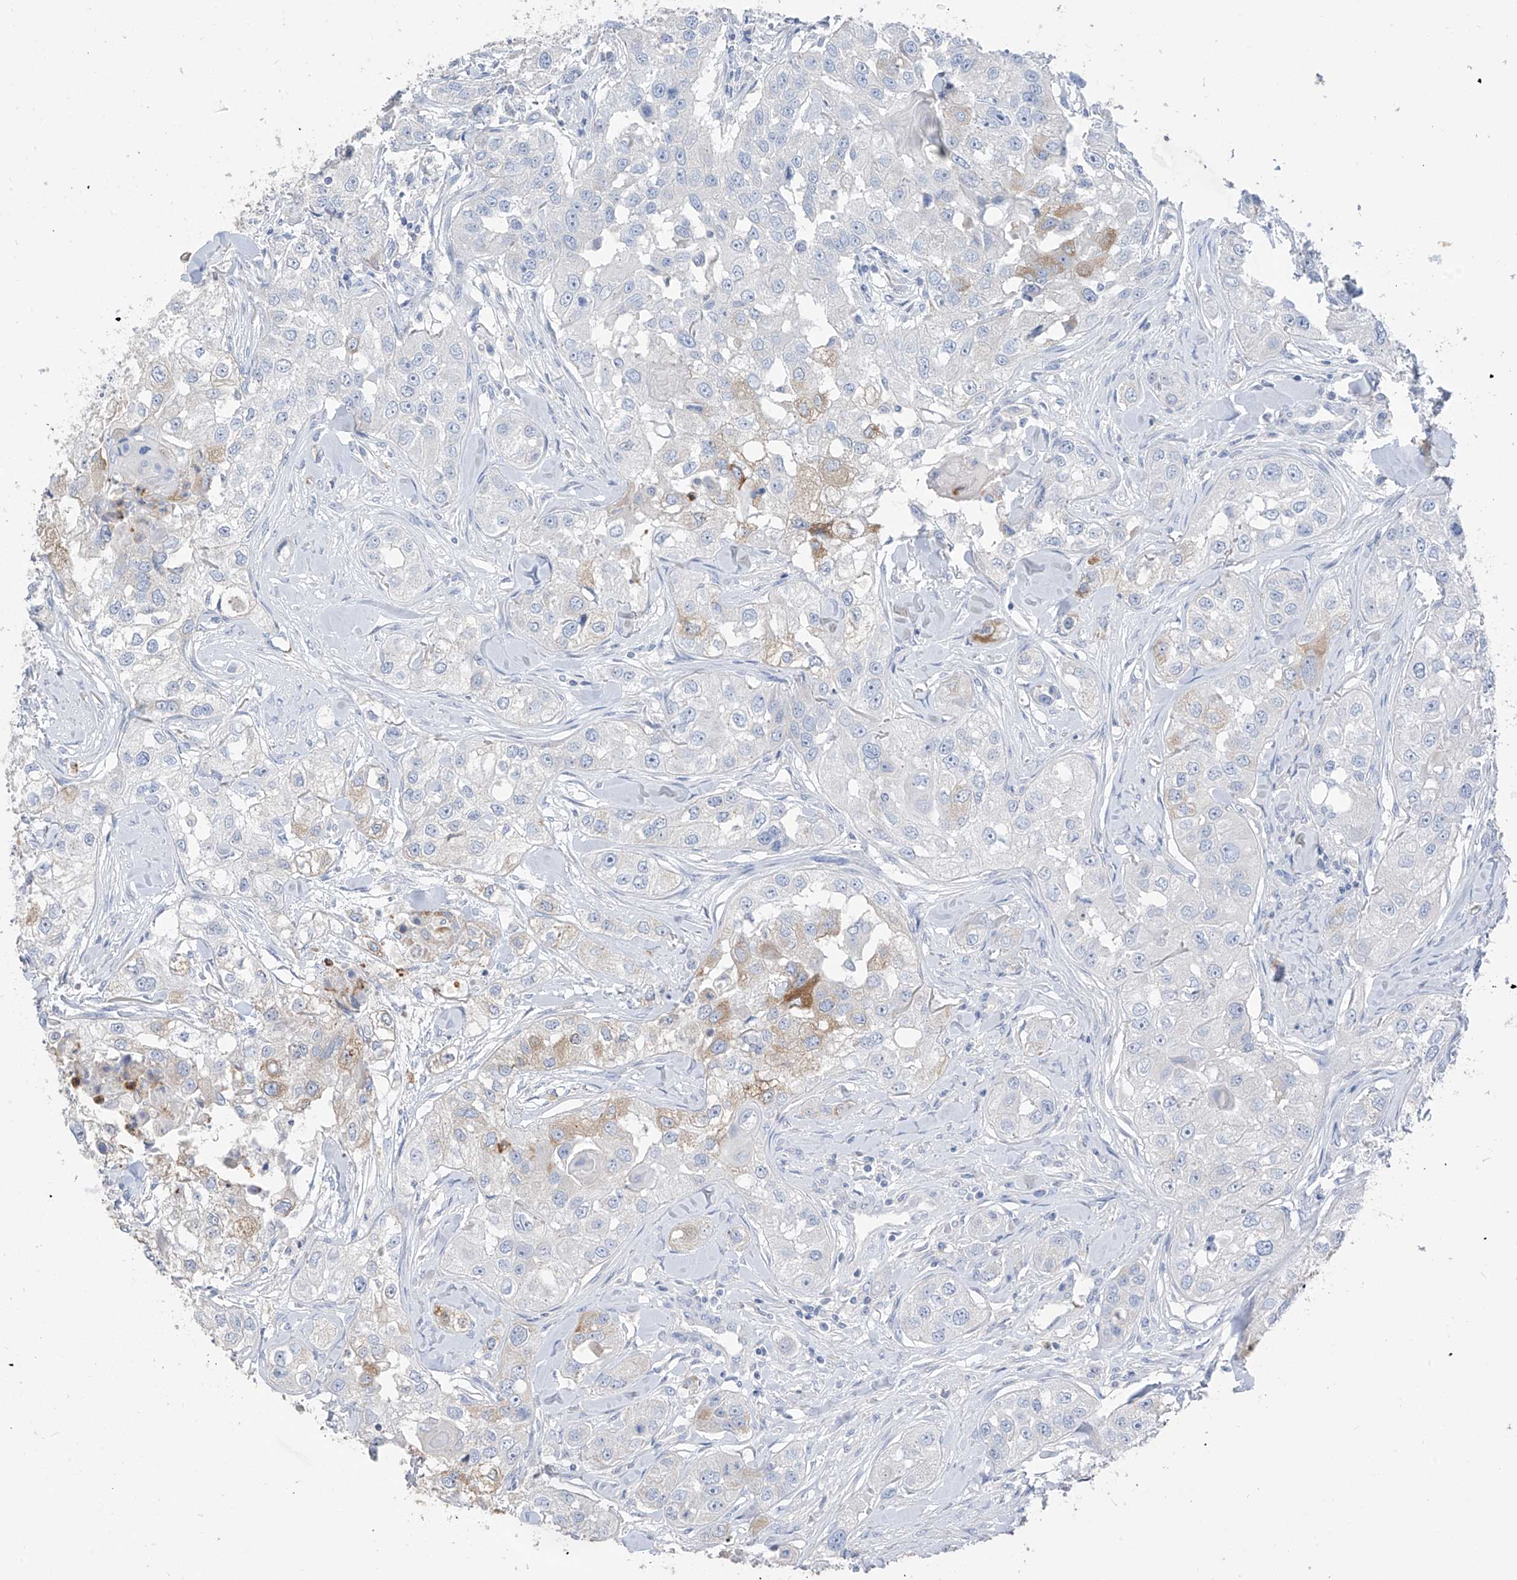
{"staining": {"intensity": "weak", "quantity": "<25%", "location": "cytoplasmic/membranous"}, "tissue": "head and neck cancer", "cell_type": "Tumor cells", "image_type": "cancer", "snomed": [{"axis": "morphology", "description": "Normal tissue, NOS"}, {"axis": "morphology", "description": "Squamous cell carcinoma, NOS"}, {"axis": "topography", "description": "Skeletal muscle"}, {"axis": "topography", "description": "Head-Neck"}], "caption": "Immunohistochemical staining of human head and neck squamous cell carcinoma displays no significant staining in tumor cells. (IHC, brightfield microscopy, high magnification).", "gene": "PAFAH1B3", "patient": {"sex": "male", "age": 51}}